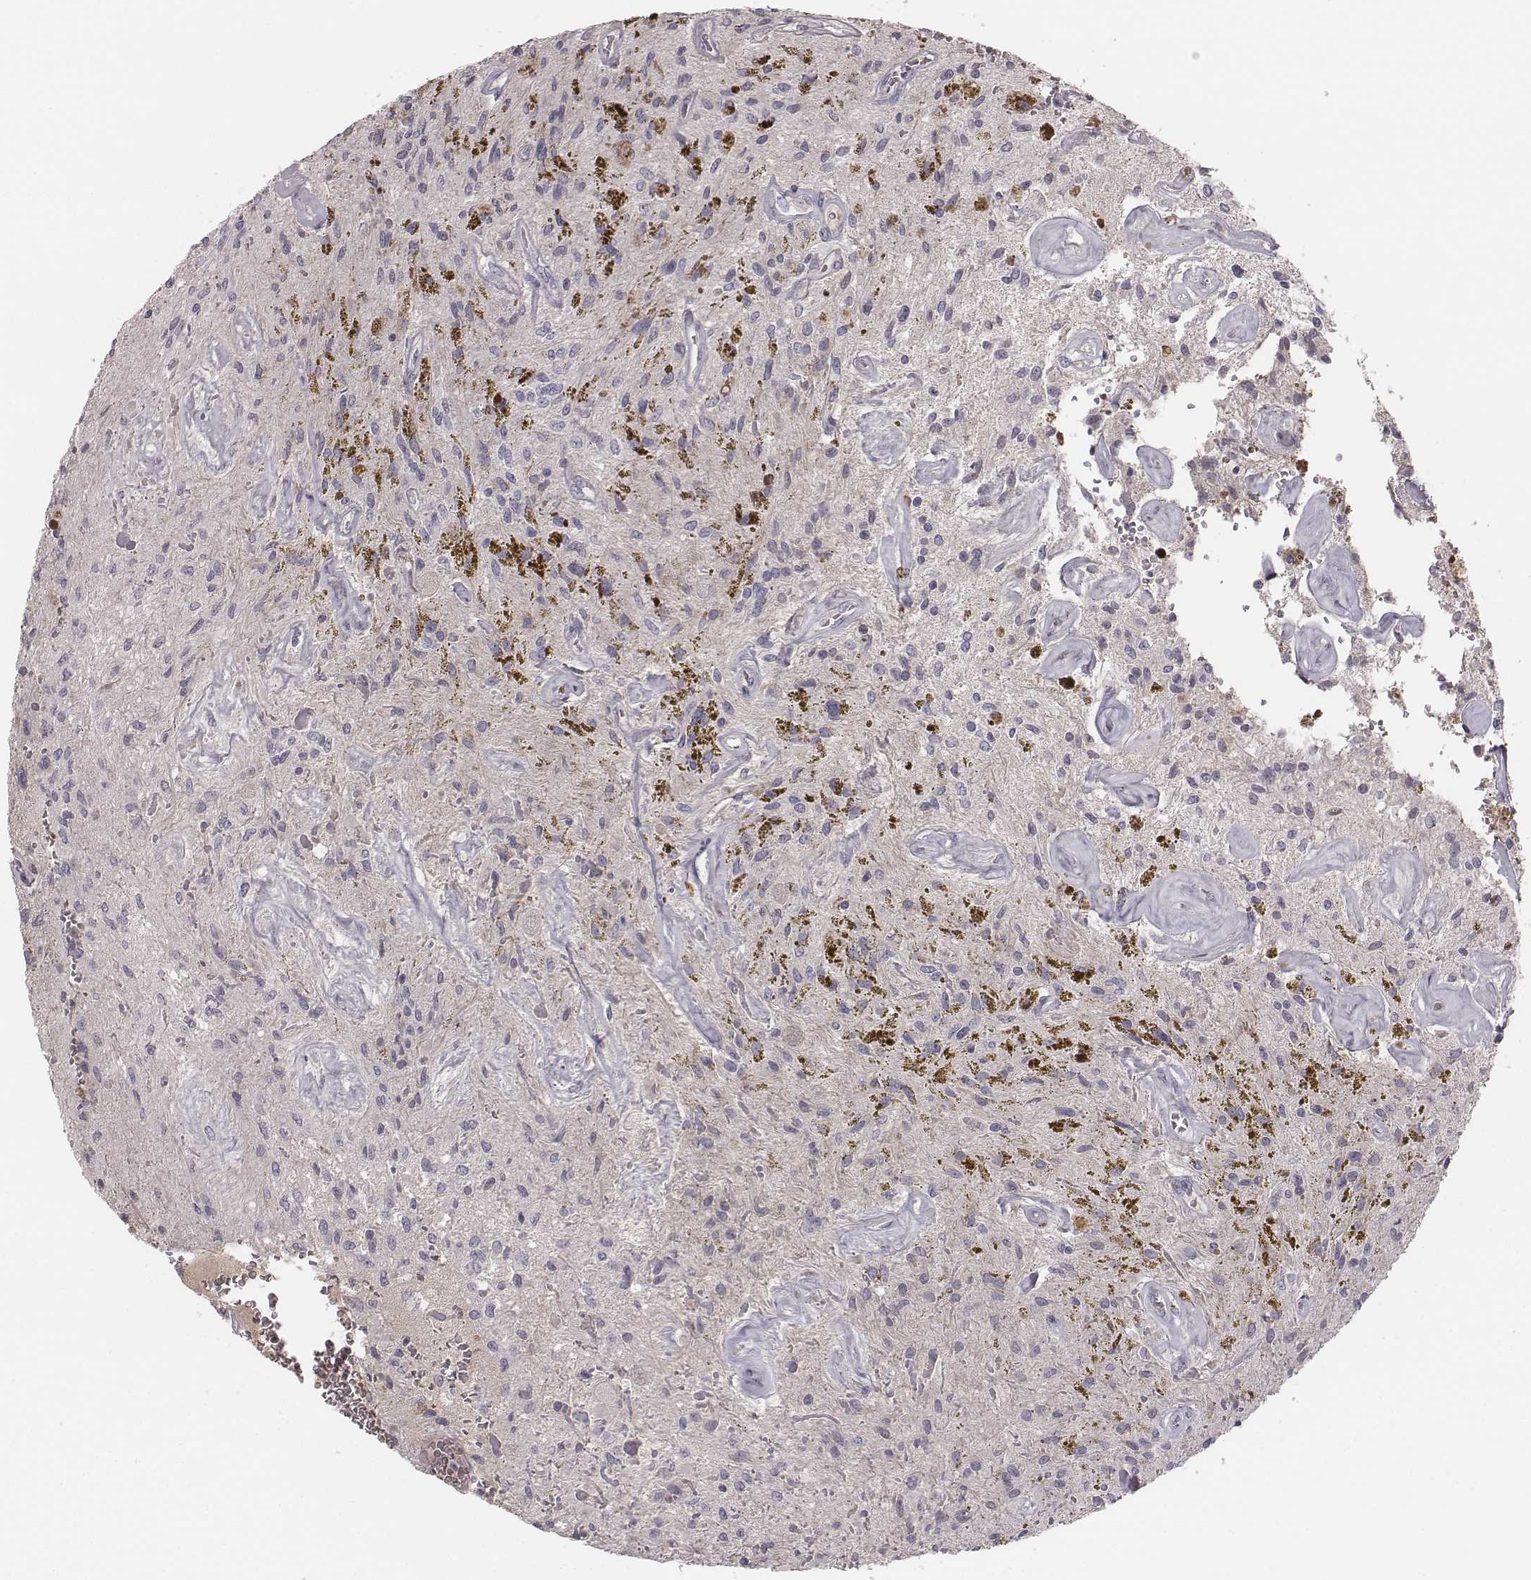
{"staining": {"intensity": "negative", "quantity": "none", "location": "none"}, "tissue": "glioma", "cell_type": "Tumor cells", "image_type": "cancer", "snomed": [{"axis": "morphology", "description": "Glioma, malignant, Low grade"}, {"axis": "topography", "description": "Cerebellum"}], "caption": "An immunohistochemistry (IHC) image of malignant glioma (low-grade) is shown. There is no staining in tumor cells of malignant glioma (low-grade).", "gene": "TLX3", "patient": {"sex": "female", "age": 14}}